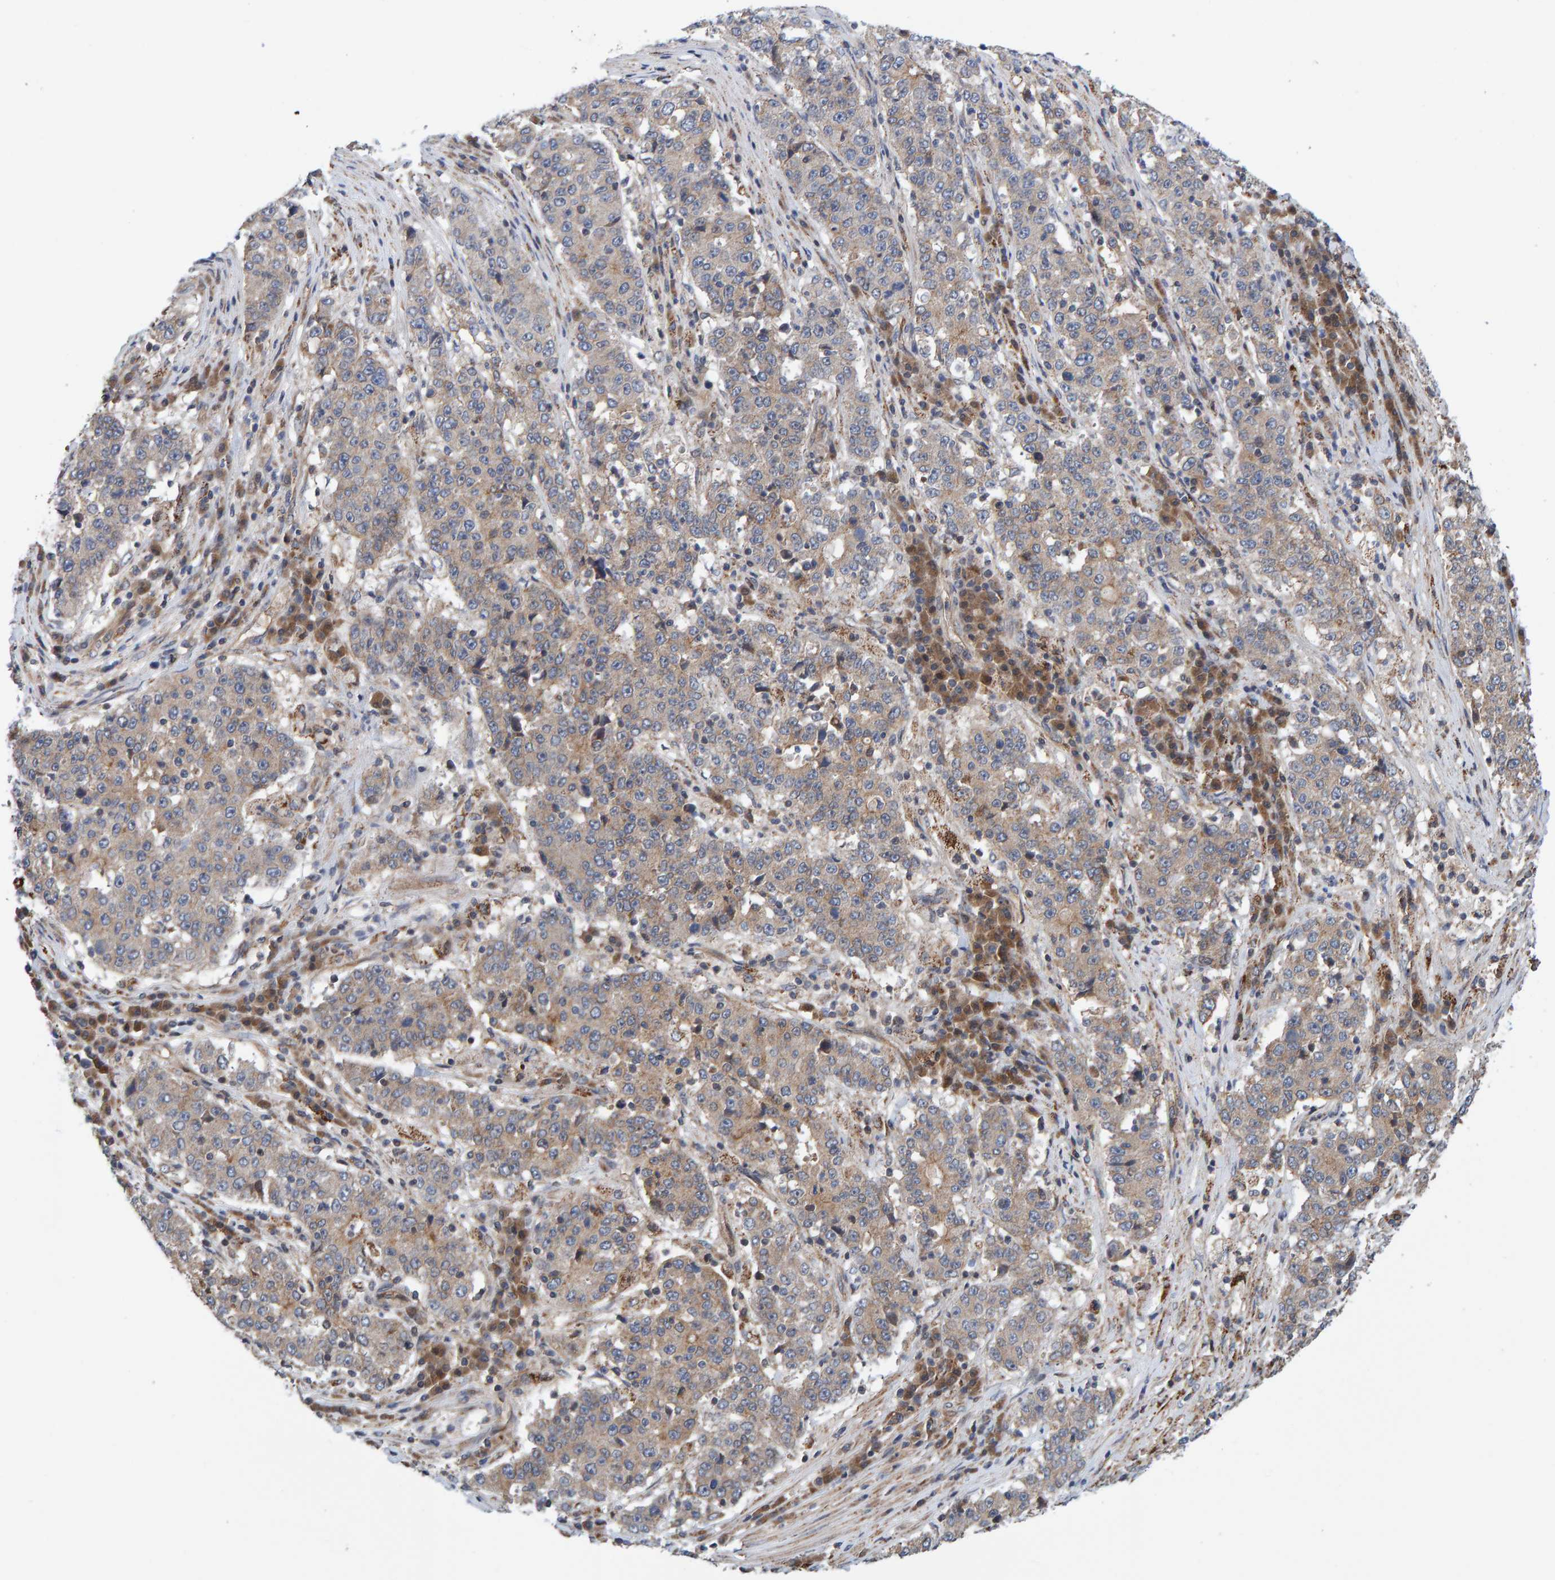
{"staining": {"intensity": "weak", "quantity": "<25%", "location": "cytoplasmic/membranous"}, "tissue": "stomach cancer", "cell_type": "Tumor cells", "image_type": "cancer", "snomed": [{"axis": "morphology", "description": "Adenocarcinoma, NOS"}, {"axis": "topography", "description": "Stomach"}], "caption": "High magnification brightfield microscopy of stomach cancer stained with DAB (3,3'-diaminobenzidine) (brown) and counterstained with hematoxylin (blue): tumor cells show no significant expression. (IHC, brightfield microscopy, high magnification).", "gene": "SCRN2", "patient": {"sex": "male", "age": 59}}